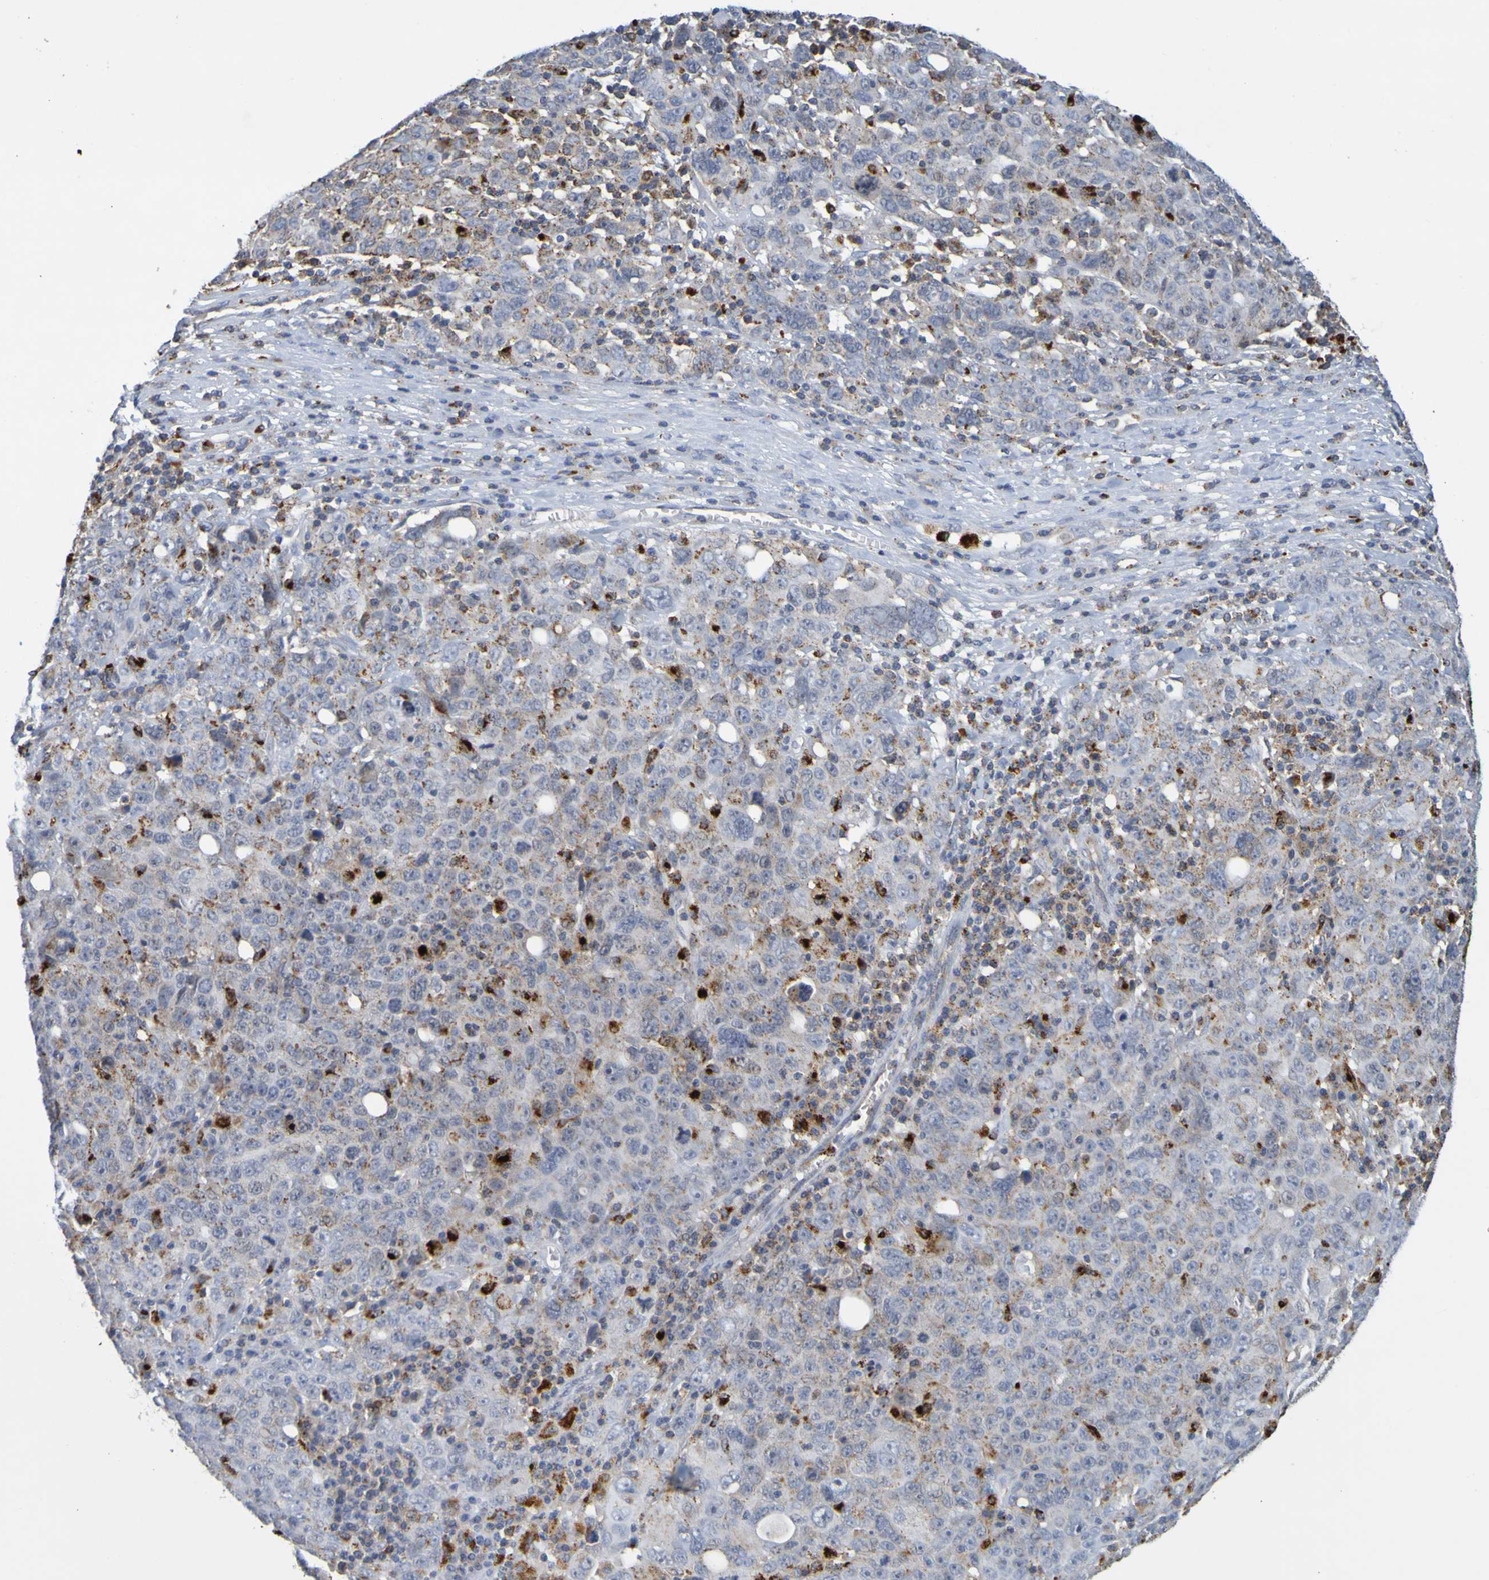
{"staining": {"intensity": "moderate", "quantity": "<25%", "location": "cytoplasmic/membranous"}, "tissue": "ovarian cancer", "cell_type": "Tumor cells", "image_type": "cancer", "snomed": [{"axis": "morphology", "description": "Carcinoma, endometroid"}, {"axis": "topography", "description": "Ovary"}], "caption": "Immunohistochemical staining of human ovarian cancer demonstrates low levels of moderate cytoplasmic/membranous positivity in about <25% of tumor cells. The staining was performed using DAB (3,3'-diaminobenzidine) to visualize the protein expression in brown, while the nuclei were stained in blue with hematoxylin (Magnification: 20x).", "gene": "TPH1", "patient": {"sex": "female", "age": 62}}